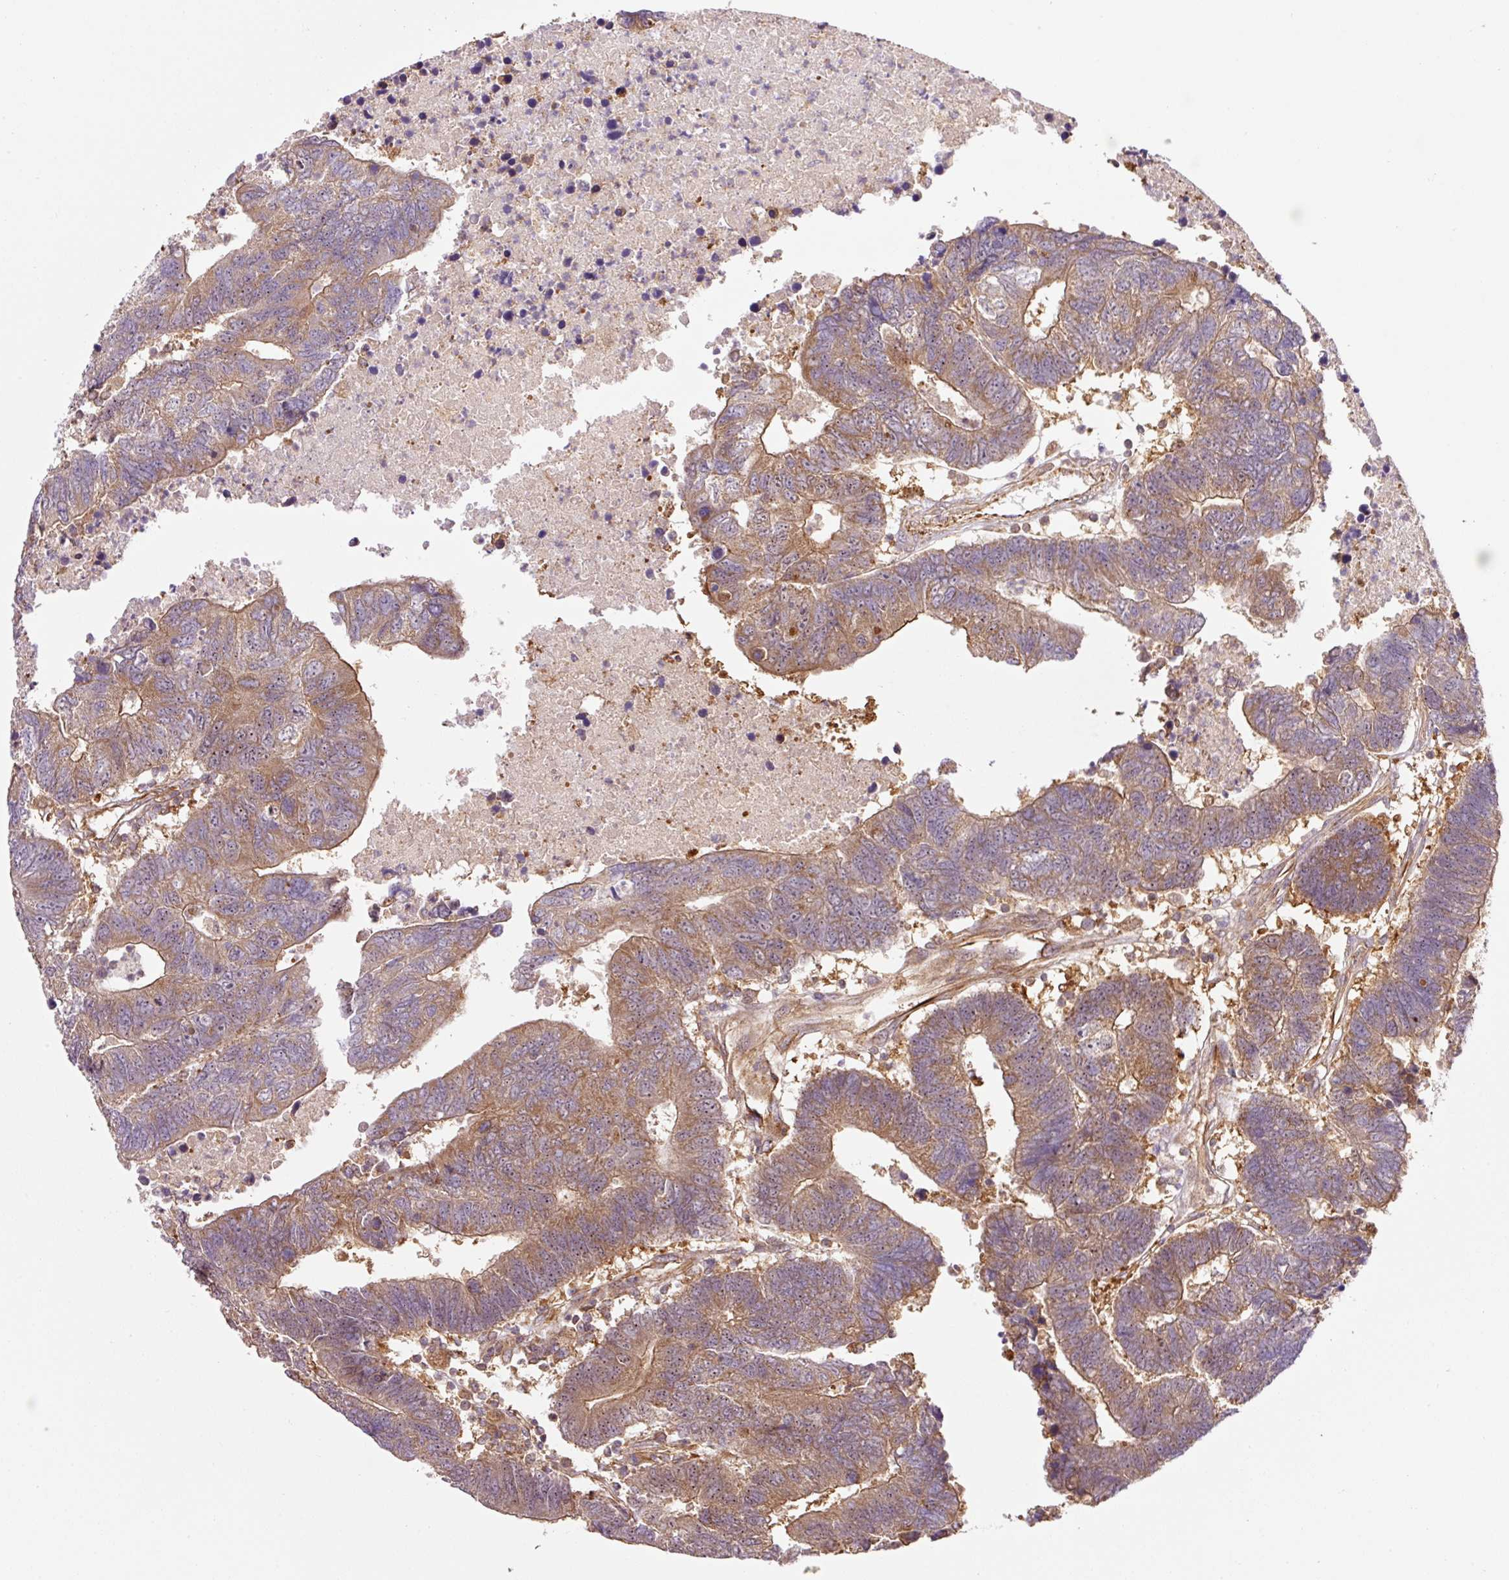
{"staining": {"intensity": "moderate", "quantity": ">75%", "location": "cytoplasmic/membranous"}, "tissue": "colorectal cancer", "cell_type": "Tumor cells", "image_type": "cancer", "snomed": [{"axis": "morphology", "description": "Adenocarcinoma, NOS"}, {"axis": "topography", "description": "Colon"}], "caption": "Adenocarcinoma (colorectal) stained for a protein (brown) displays moderate cytoplasmic/membranous positive positivity in about >75% of tumor cells.", "gene": "PCK2", "patient": {"sex": "female", "age": 48}}